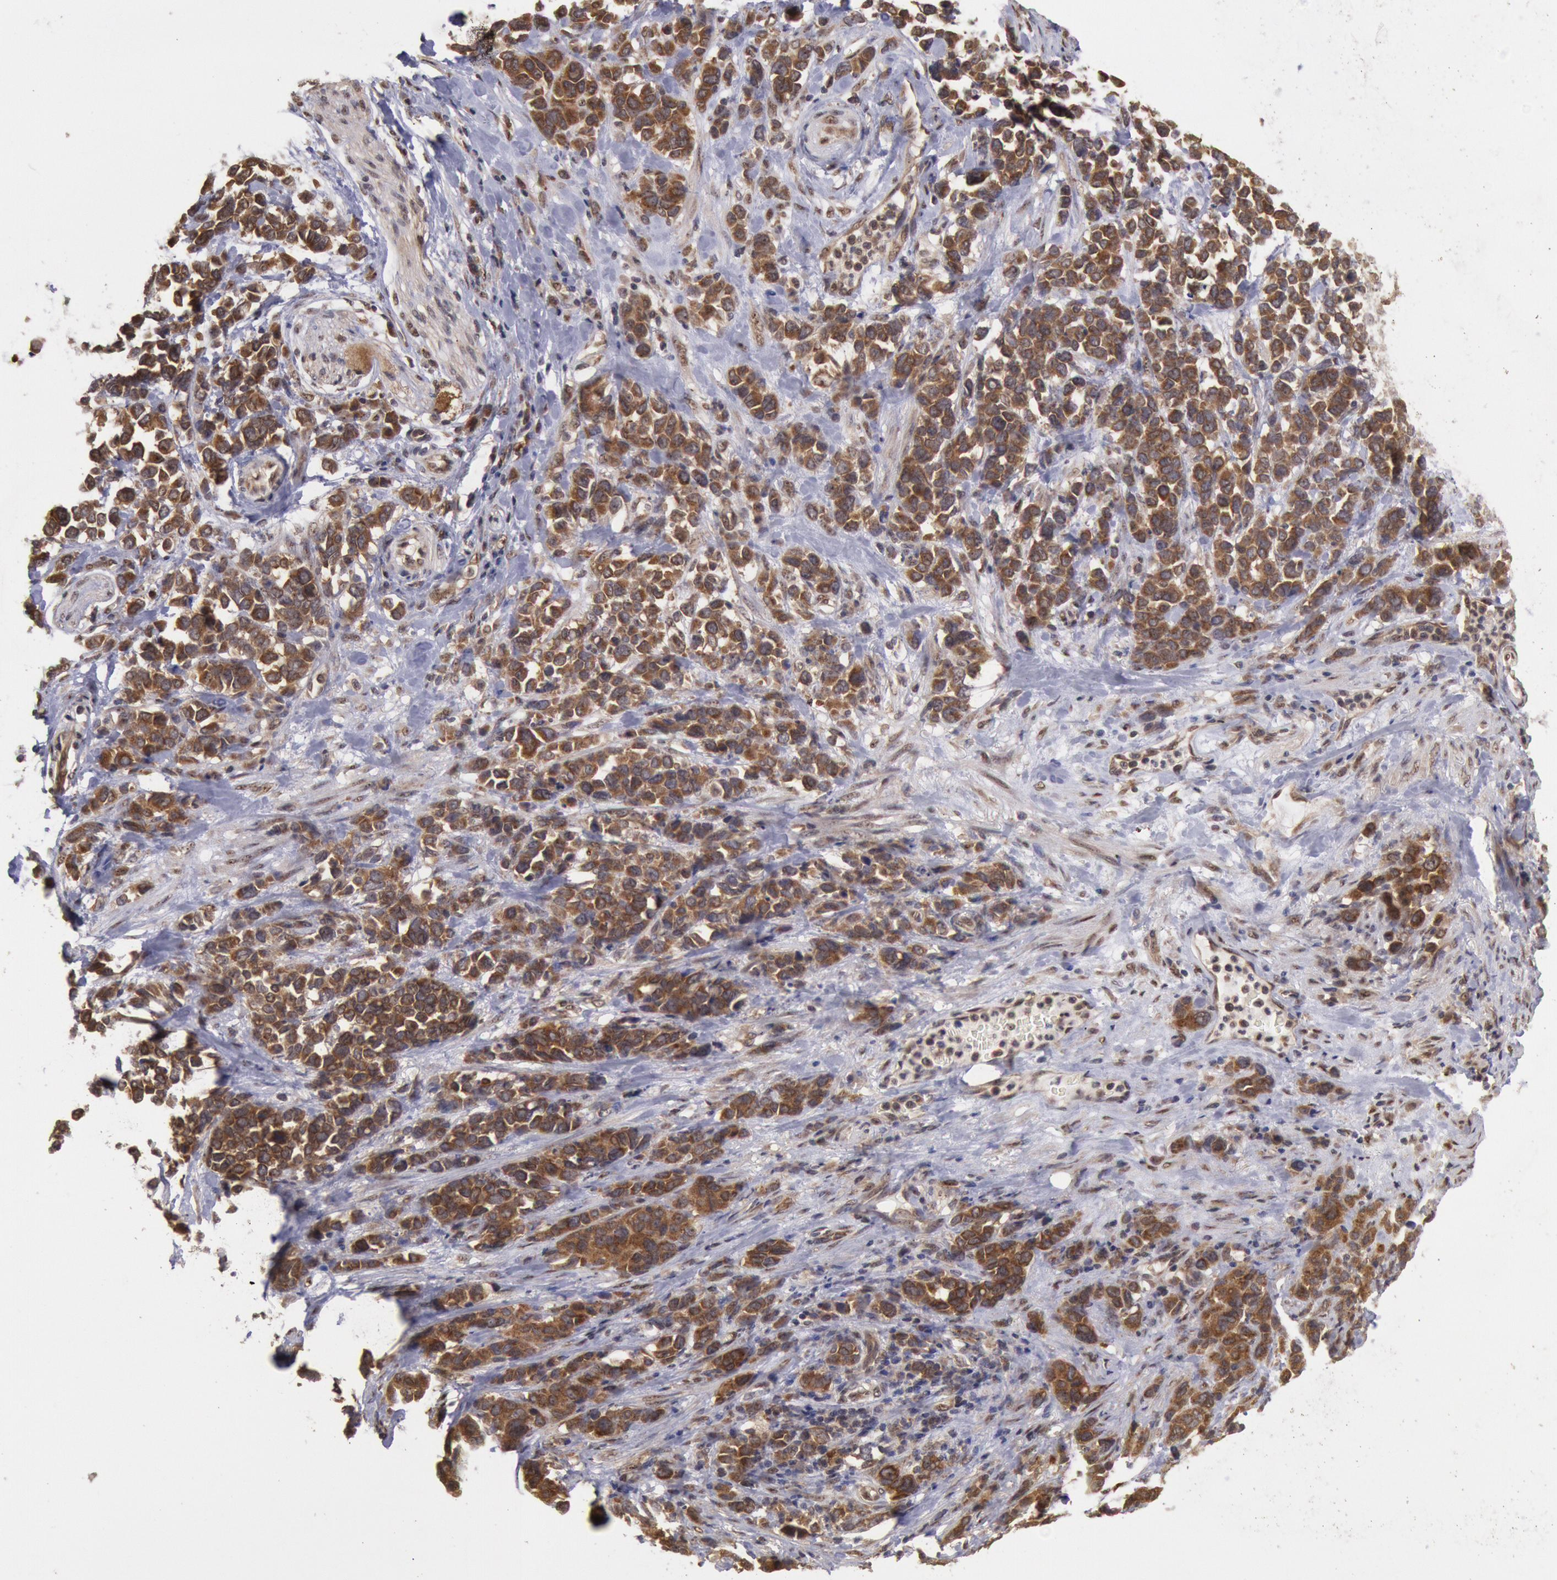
{"staining": {"intensity": "moderate", "quantity": ">75%", "location": "cytoplasmic/membranous"}, "tissue": "stomach cancer", "cell_type": "Tumor cells", "image_type": "cancer", "snomed": [{"axis": "morphology", "description": "Adenocarcinoma, NOS"}, {"axis": "topography", "description": "Stomach, upper"}], "caption": "Immunohistochemical staining of human stomach adenocarcinoma exhibits medium levels of moderate cytoplasmic/membranous expression in about >75% of tumor cells. Ihc stains the protein of interest in brown and the nuclei are stained blue.", "gene": "STX17", "patient": {"sex": "male", "age": 71}}